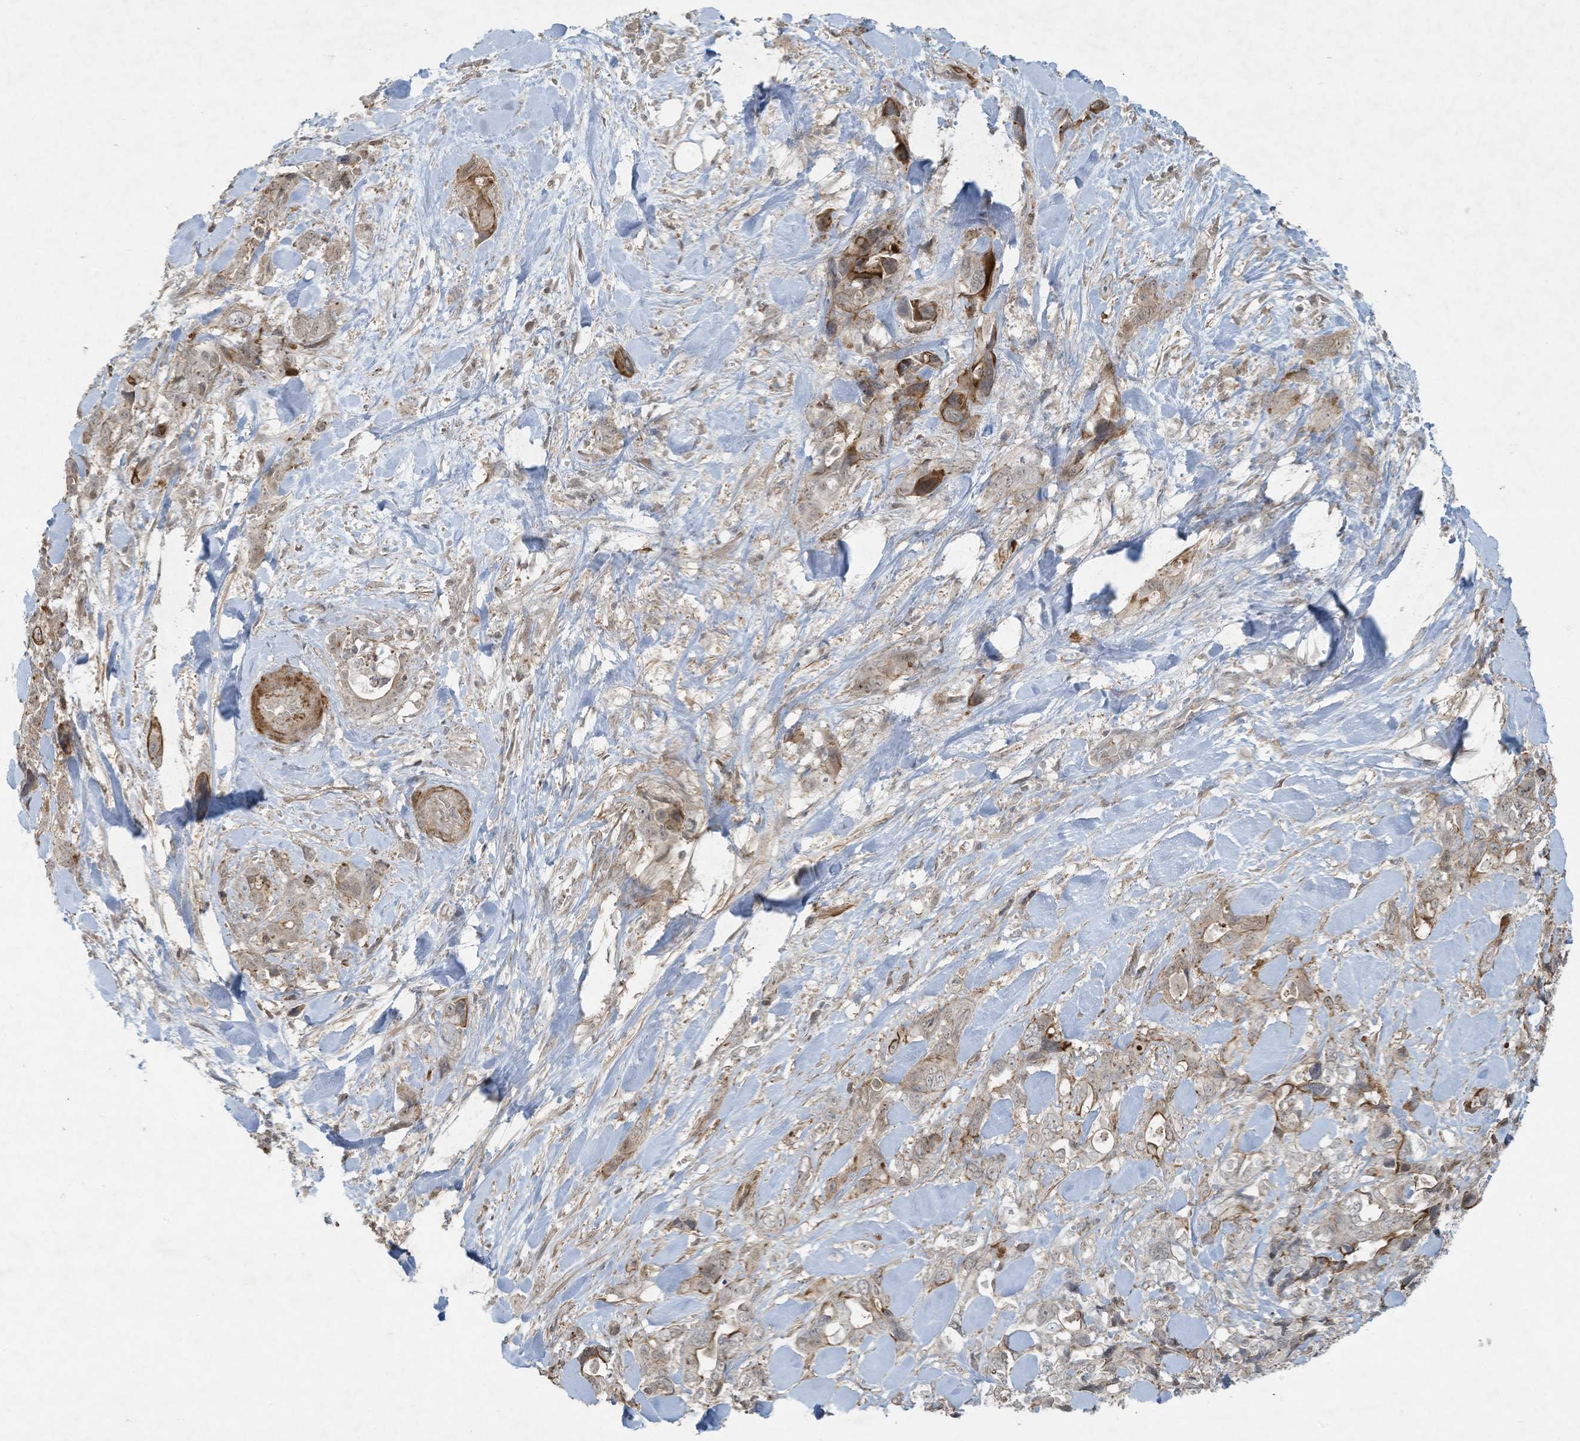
{"staining": {"intensity": "moderate", "quantity": "<25%", "location": "cytoplasmic/membranous"}, "tissue": "pancreatic cancer", "cell_type": "Tumor cells", "image_type": "cancer", "snomed": [{"axis": "morphology", "description": "Adenocarcinoma, NOS"}, {"axis": "topography", "description": "Pancreas"}], "caption": "There is low levels of moderate cytoplasmic/membranous positivity in tumor cells of pancreatic adenocarcinoma, as demonstrated by immunohistochemical staining (brown color).", "gene": "ZNF263", "patient": {"sex": "male", "age": 46}}